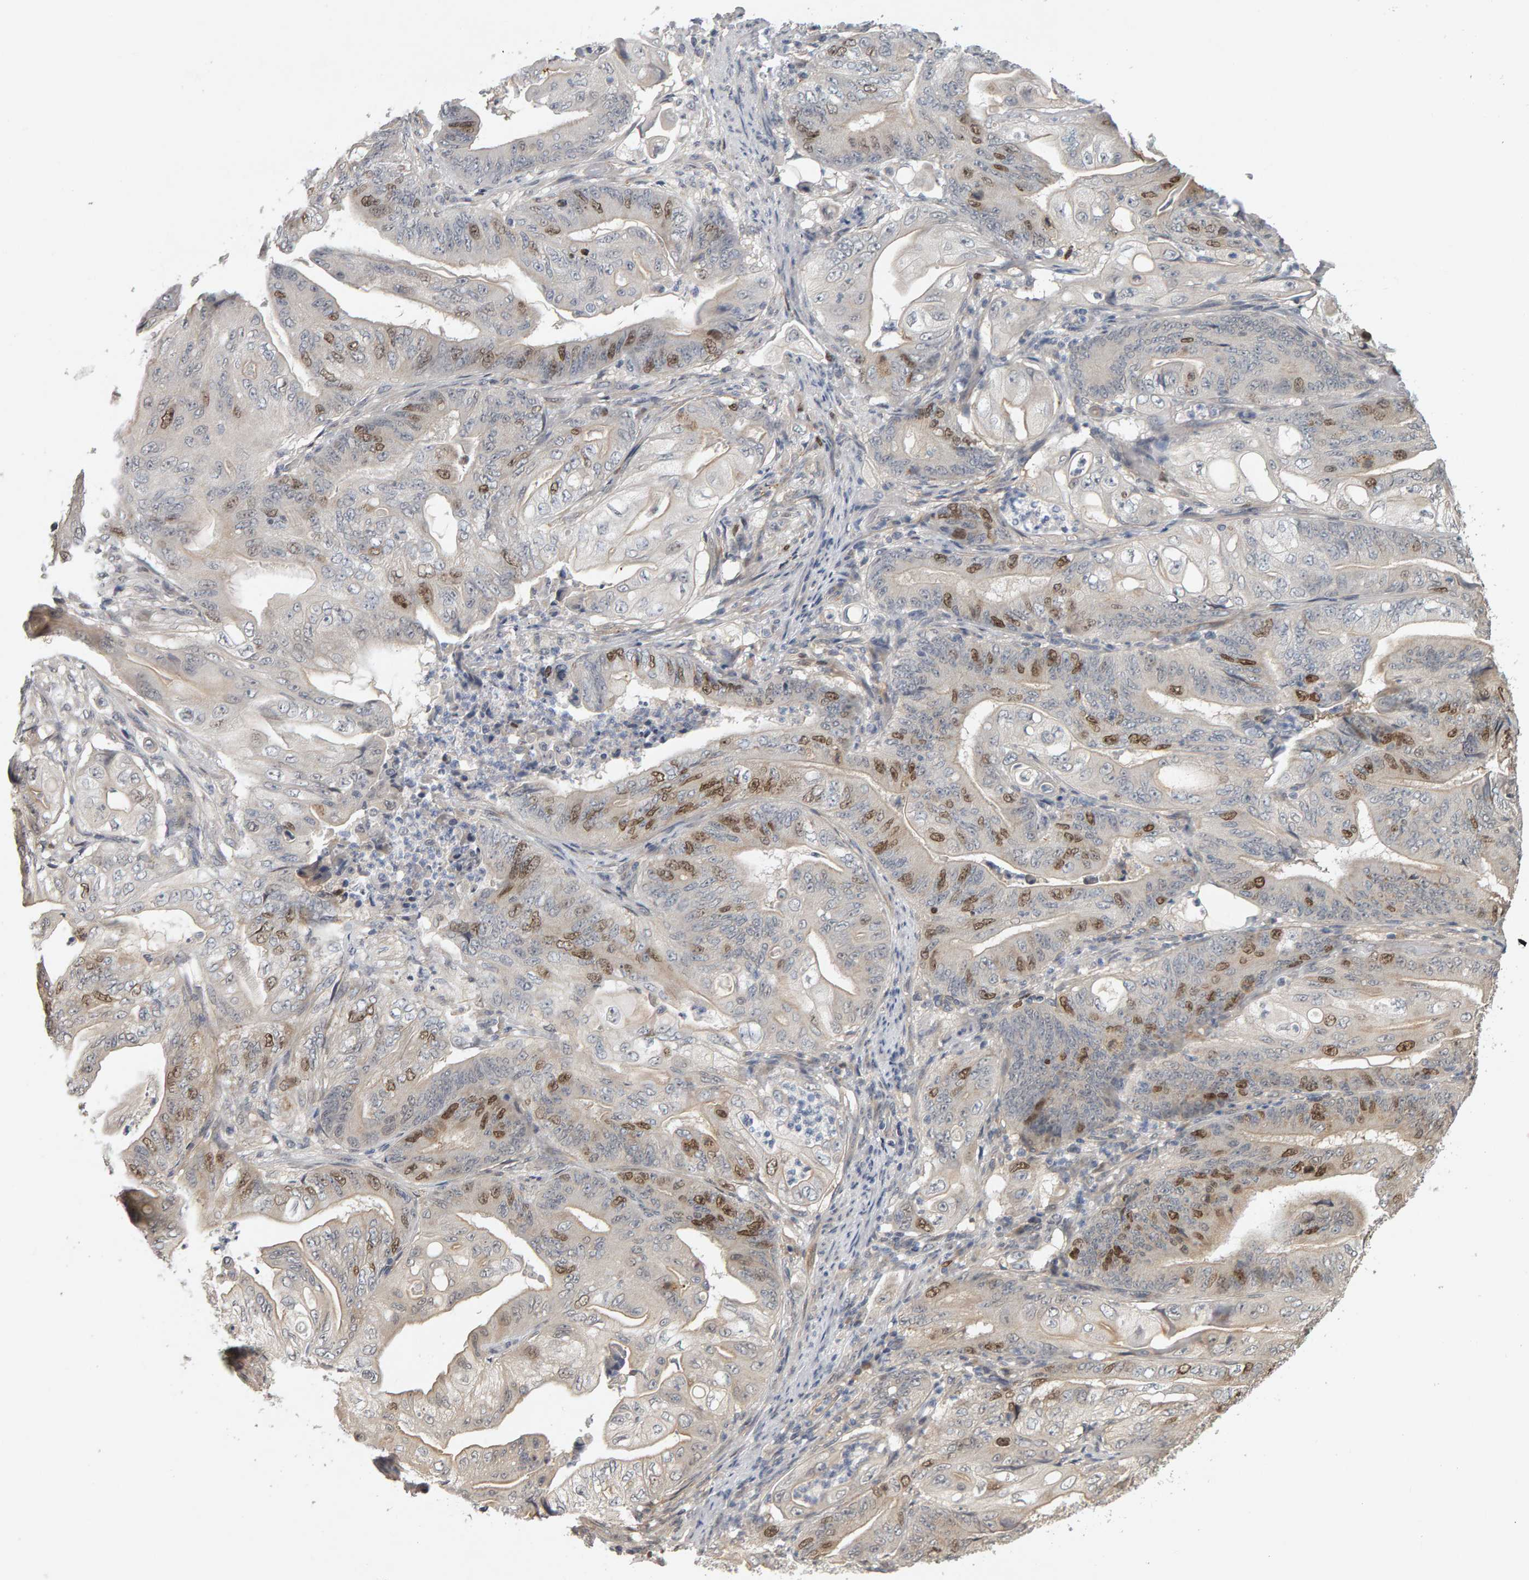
{"staining": {"intensity": "moderate", "quantity": "25%-75%", "location": "nuclear"}, "tissue": "stomach cancer", "cell_type": "Tumor cells", "image_type": "cancer", "snomed": [{"axis": "morphology", "description": "Adenocarcinoma, NOS"}, {"axis": "topography", "description": "Stomach"}], "caption": "This is a micrograph of immunohistochemistry (IHC) staining of stomach cancer, which shows moderate positivity in the nuclear of tumor cells.", "gene": "CDCA5", "patient": {"sex": "female", "age": 73}}